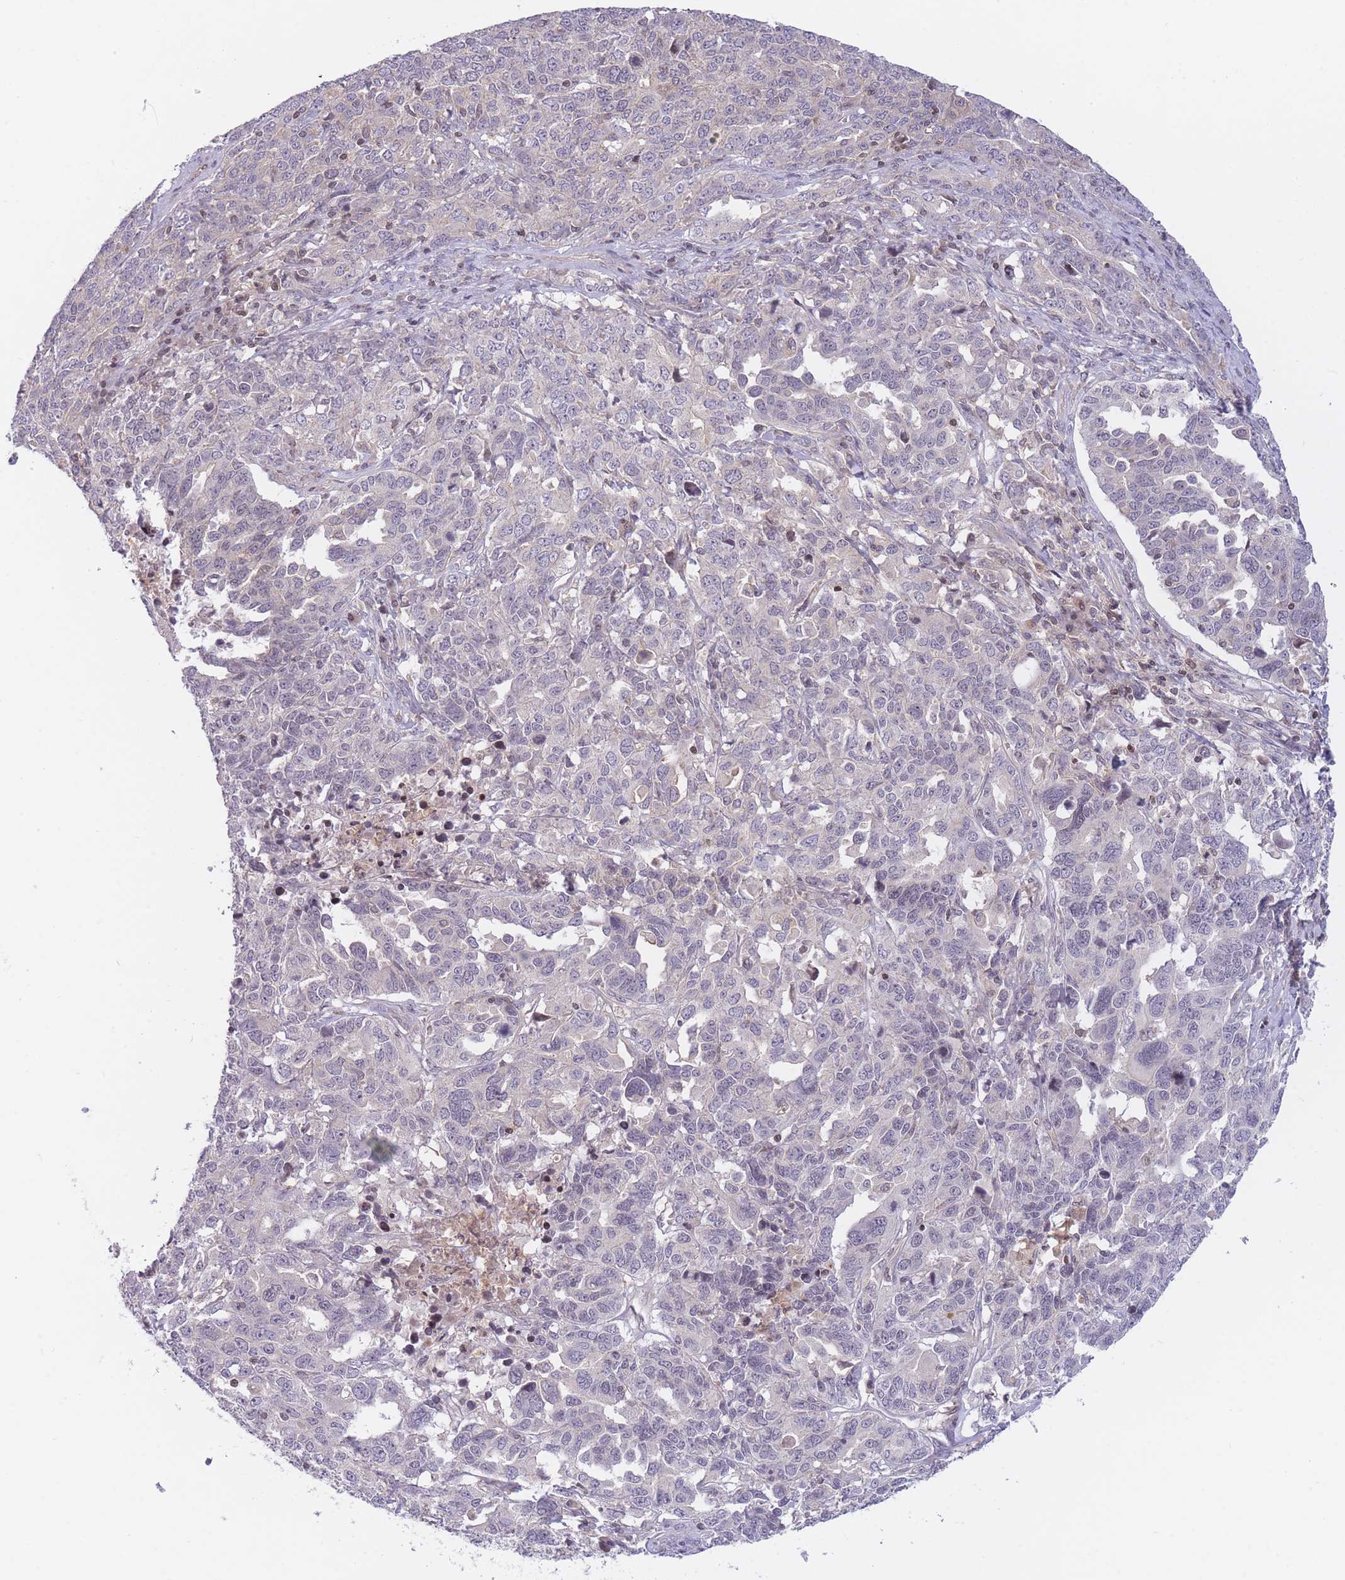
{"staining": {"intensity": "negative", "quantity": "none", "location": "none"}, "tissue": "ovarian cancer", "cell_type": "Tumor cells", "image_type": "cancer", "snomed": [{"axis": "morphology", "description": "Carcinoma, endometroid"}, {"axis": "topography", "description": "Ovary"}], "caption": "DAB (3,3'-diaminobenzidine) immunohistochemical staining of endometroid carcinoma (ovarian) demonstrates no significant positivity in tumor cells.", "gene": "SLC35F5", "patient": {"sex": "female", "age": 62}}